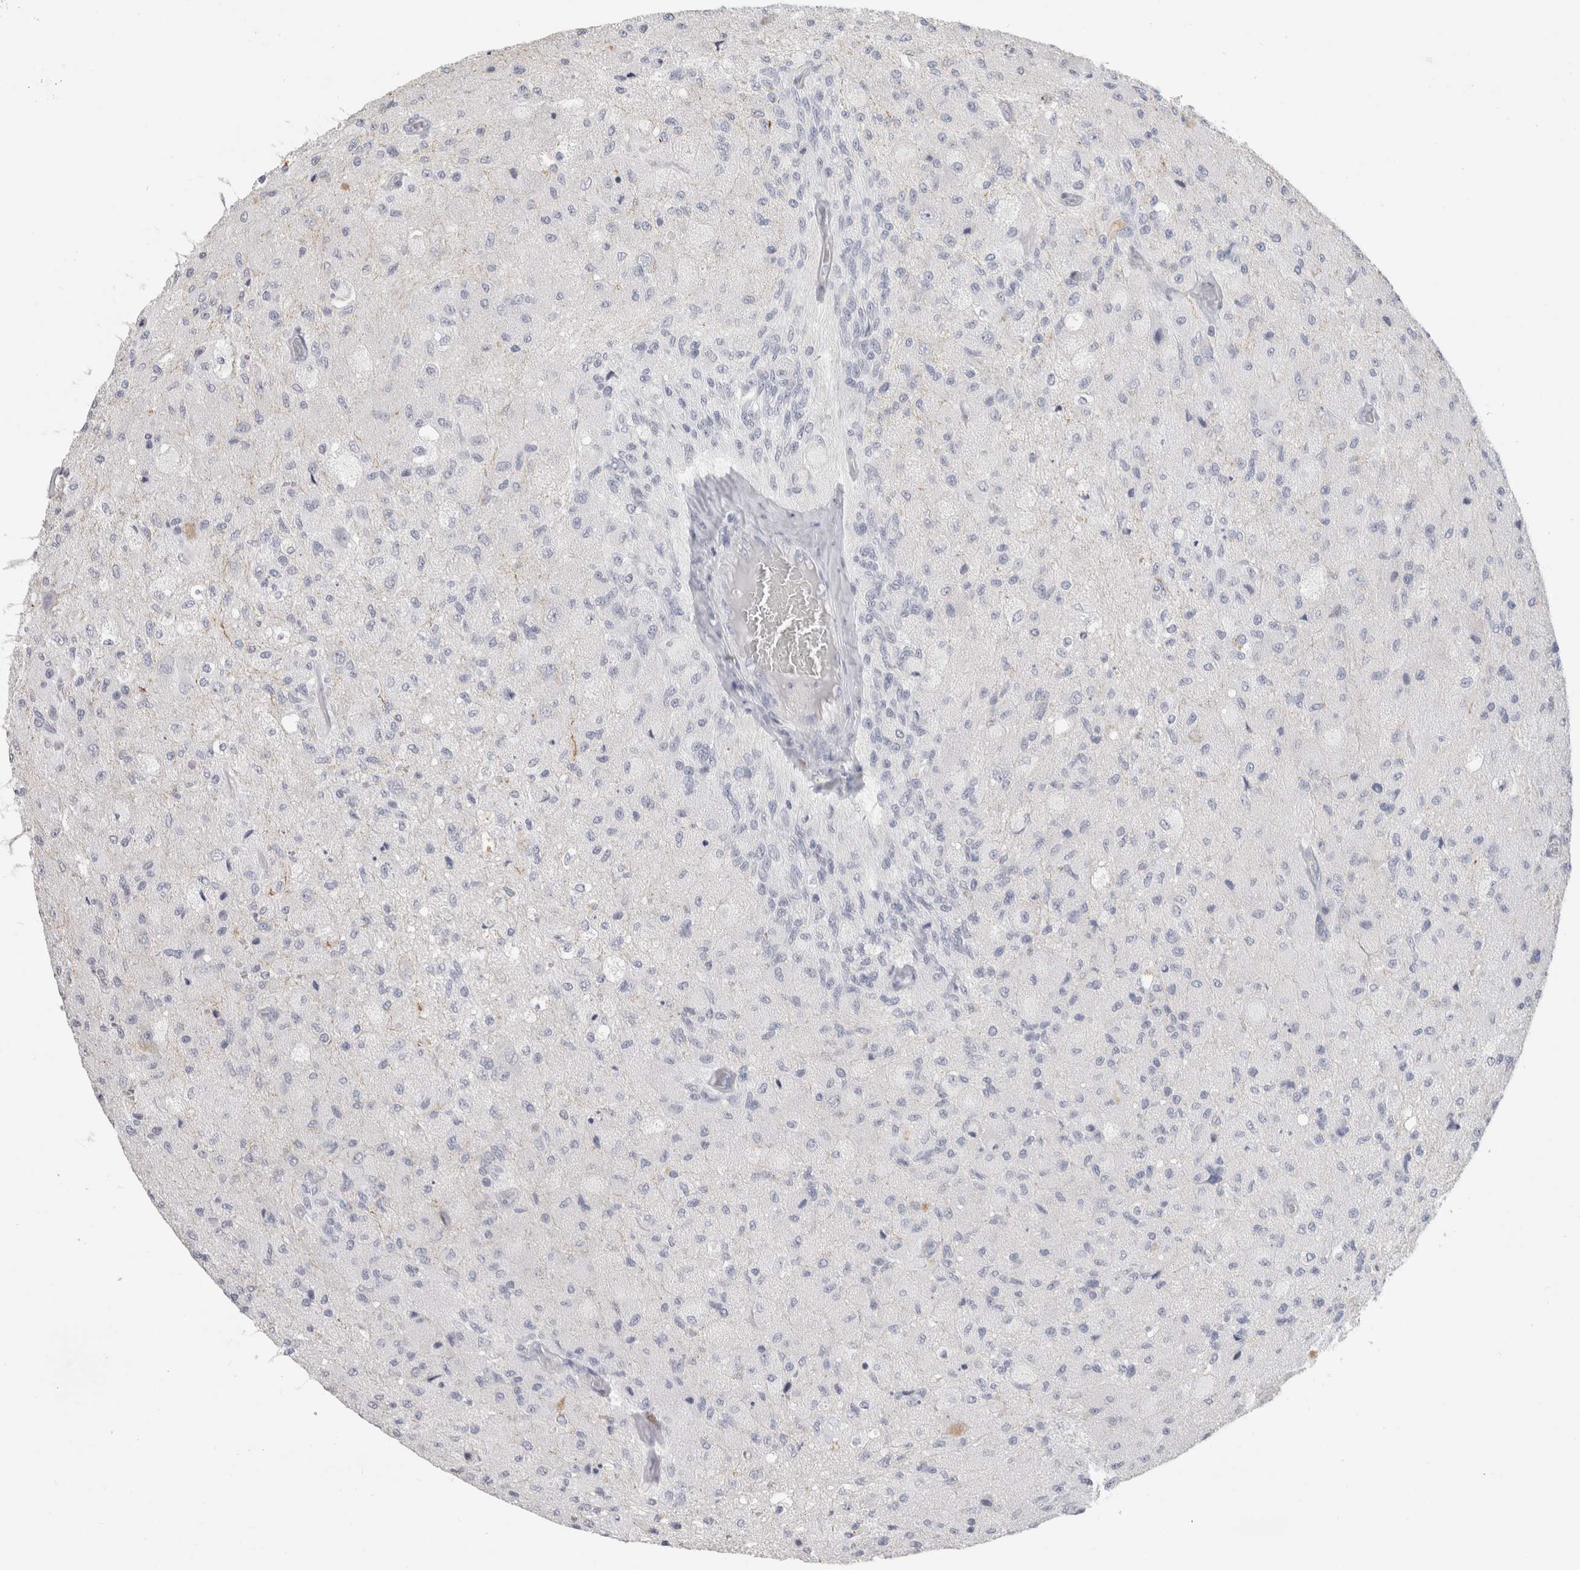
{"staining": {"intensity": "negative", "quantity": "none", "location": "none"}, "tissue": "glioma", "cell_type": "Tumor cells", "image_type": "cancer", "snomed": [{"axis": "morphology", "description": "Normal tissue, NOS"}, {"axis": "morphology", "description": "Glioma, malignant, High grade"}, {"axis": "topography", "description": "Cerebral cortex"}], "caption": "Immunohistochemistry (IHC) histopathology image of glioma stained for a protein (brown), which reveals no expression in tumor cells.", "gene": "SLC6A1", "patient": {"sex": "male", "age": 77}}